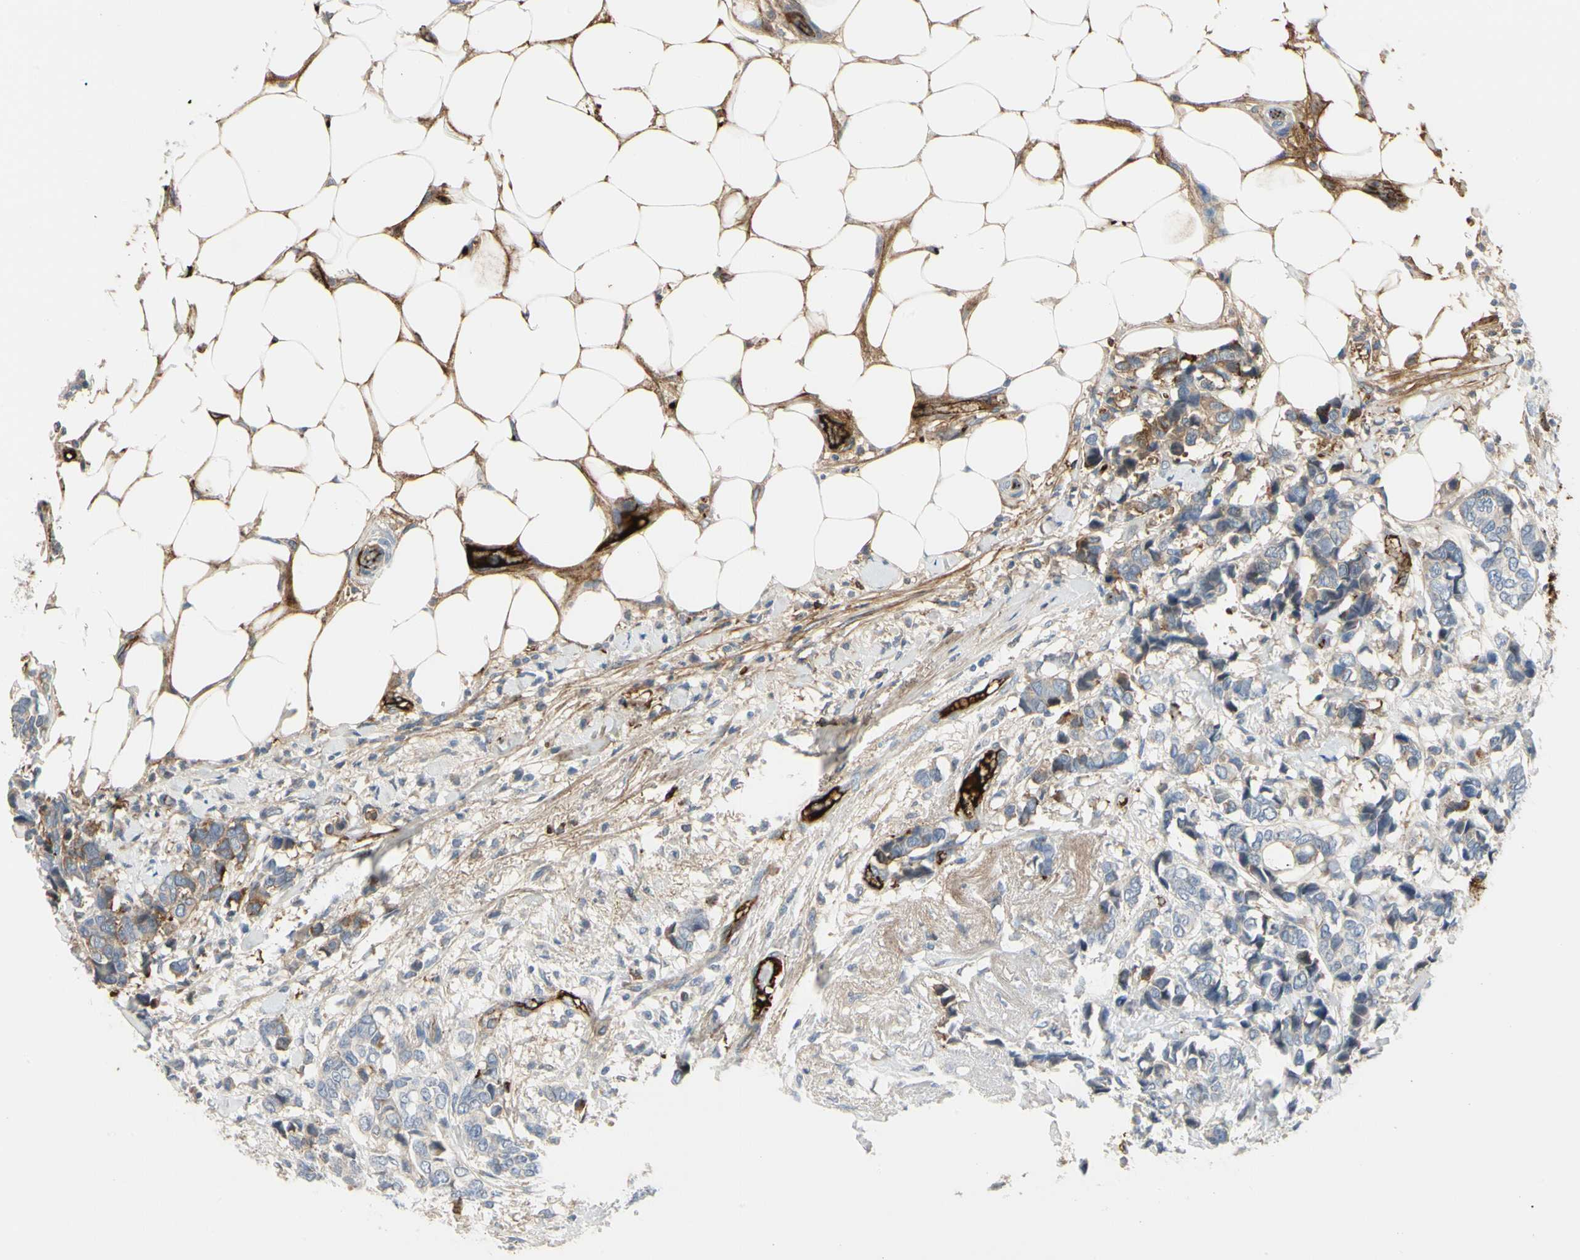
{"staining": {"intensity": "negative", "quantity": "none", "location": "none"}, "tissue": "breast cancer", "cell_type": "Tumor cells", "image_type": "cancer", "snomed": [{"axis": "morphology", "description": "Duct carcinoma"}, {"axis": "topography", "description": "Breast"}], "caption": "This is an IHC histopathology image of breast cancer. There is no positivity in tumor cells.", "gene": "FGB", "patient": {"sex": "female", "age": 87}}